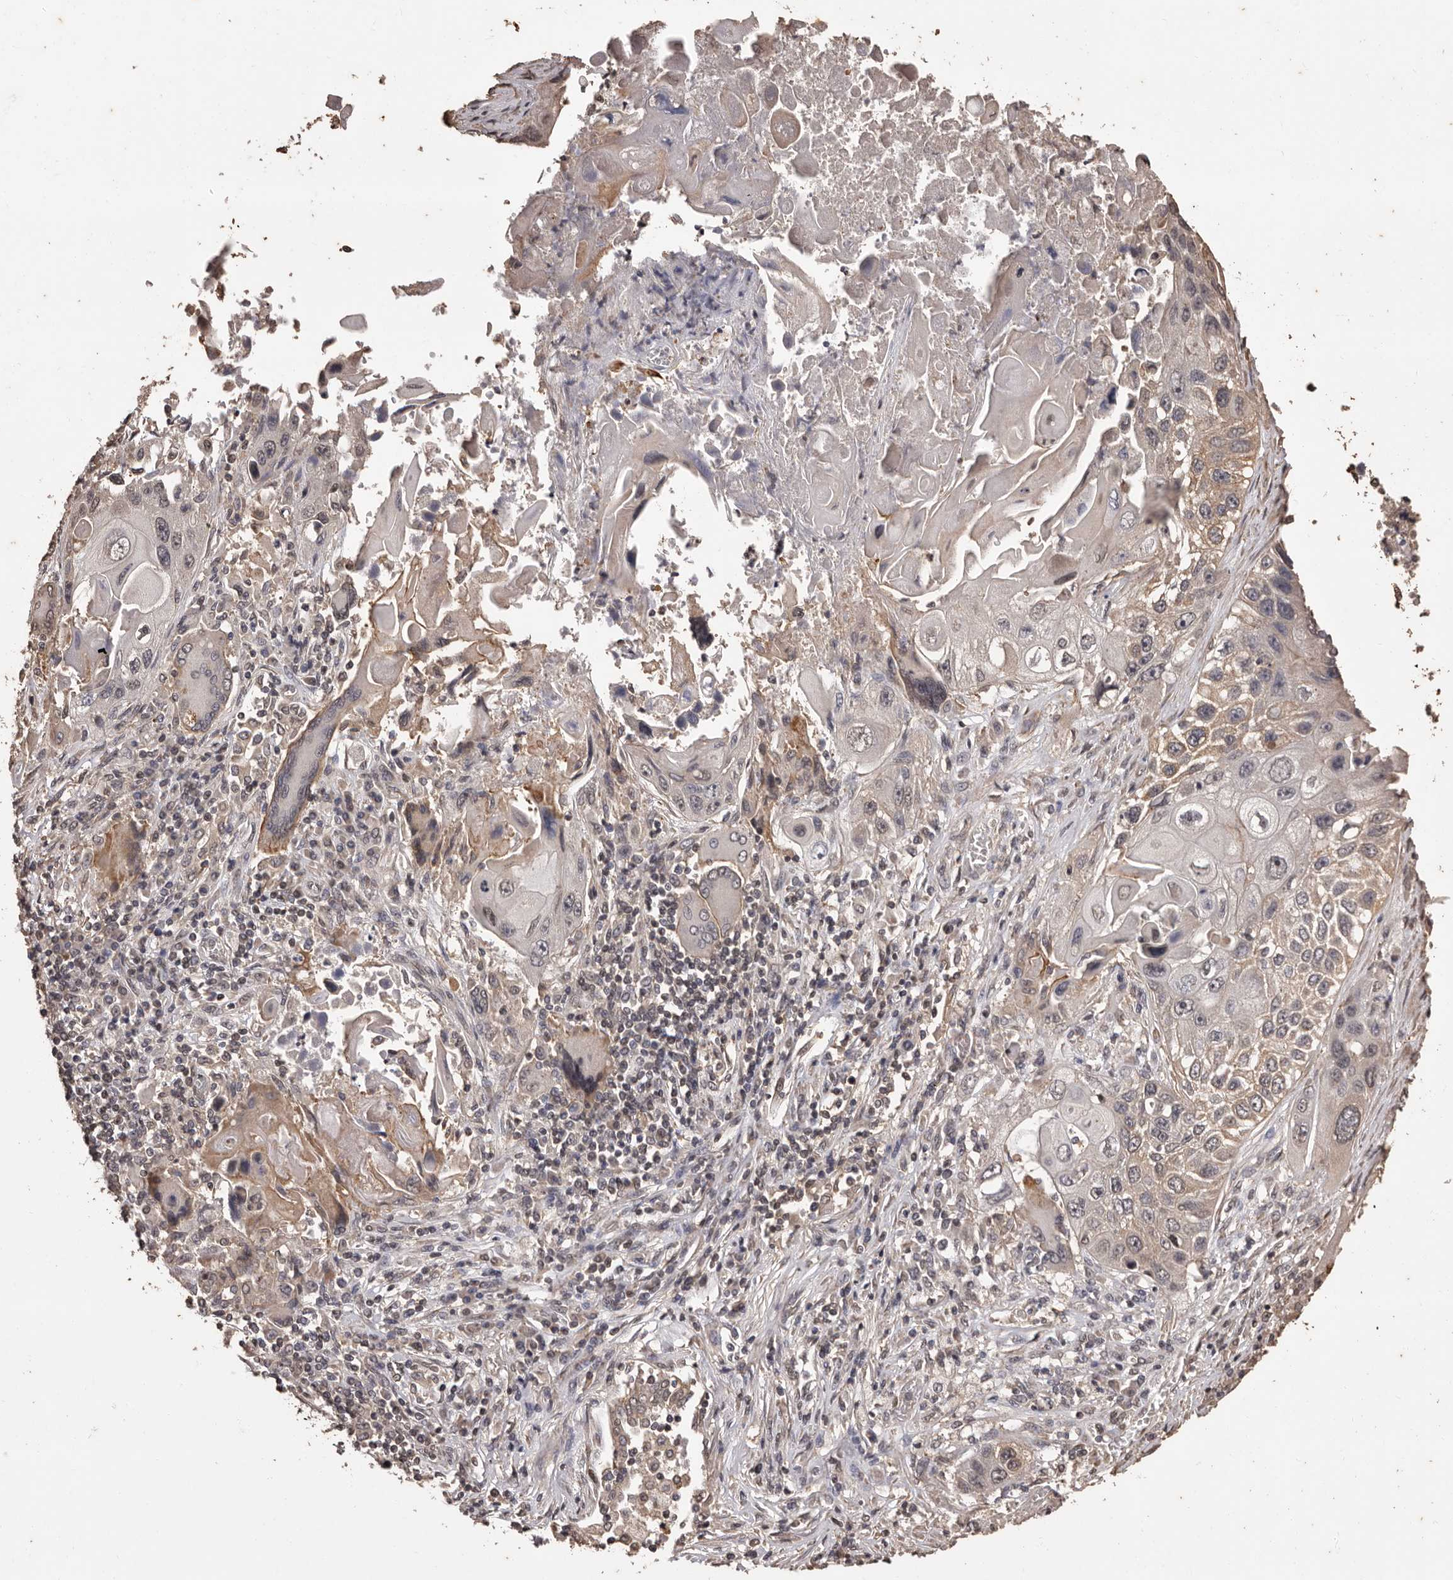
{"staining": {"intensity": "weak", "quantity": "<25%", "location": "cytoplasmic/membranous"}, "tissue": "lung cancer", "cell_type": "Tumor cells", "image_type": "cancer", "snomed": [{"axis": "morphology", "description": "Squamous cell carcinoma, NOS"}, {"axis": "topography", "description": "Lung"}], "caption": "Tumor cells are negative for protein expression in human lung squamous cell carcinoma.", "gene": "NAV1", "patient": {"sex": "male", "age": 61}}